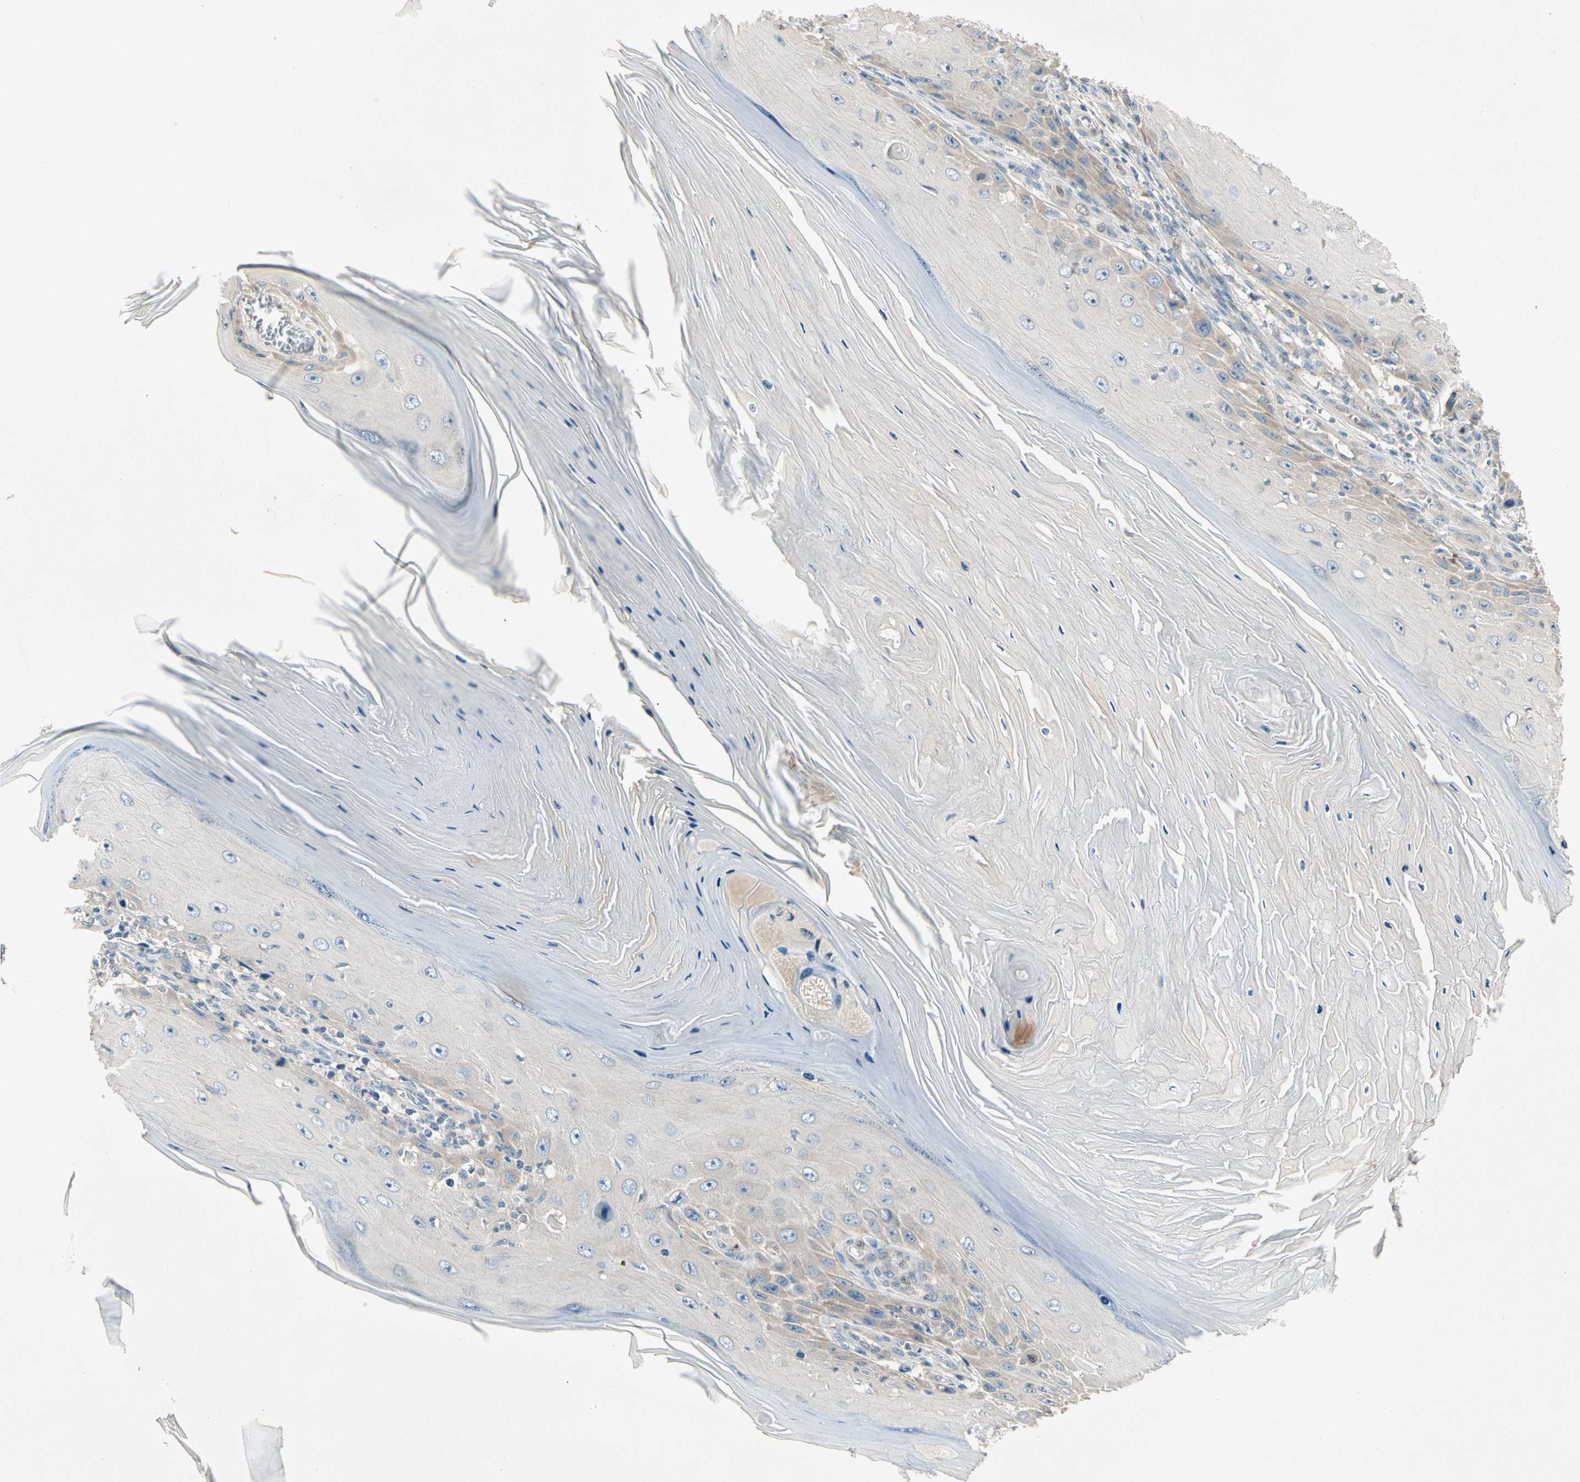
{"staining": {"intensity": "weak", "quantity": "<25%", "location": "cytoplasmic/membranous"}, "tissue": "skin cancer", "cell_type": "Tumor cells", "image_type": "cancer", "snomed": [{"axis": "morphology", "description": "Squamous cell carcinoma, NOS"}, {"axis": "topography", "description": "Skin"}], "caption": "An immunohistochemistry (IHC) micrograph of skin squamous cell carcinoma is shown. There is no staining in tumor cells of skin squamous cell carcinoma.", "gene": "IL1R1", "patient": {"sex": "female", "age": 73}}